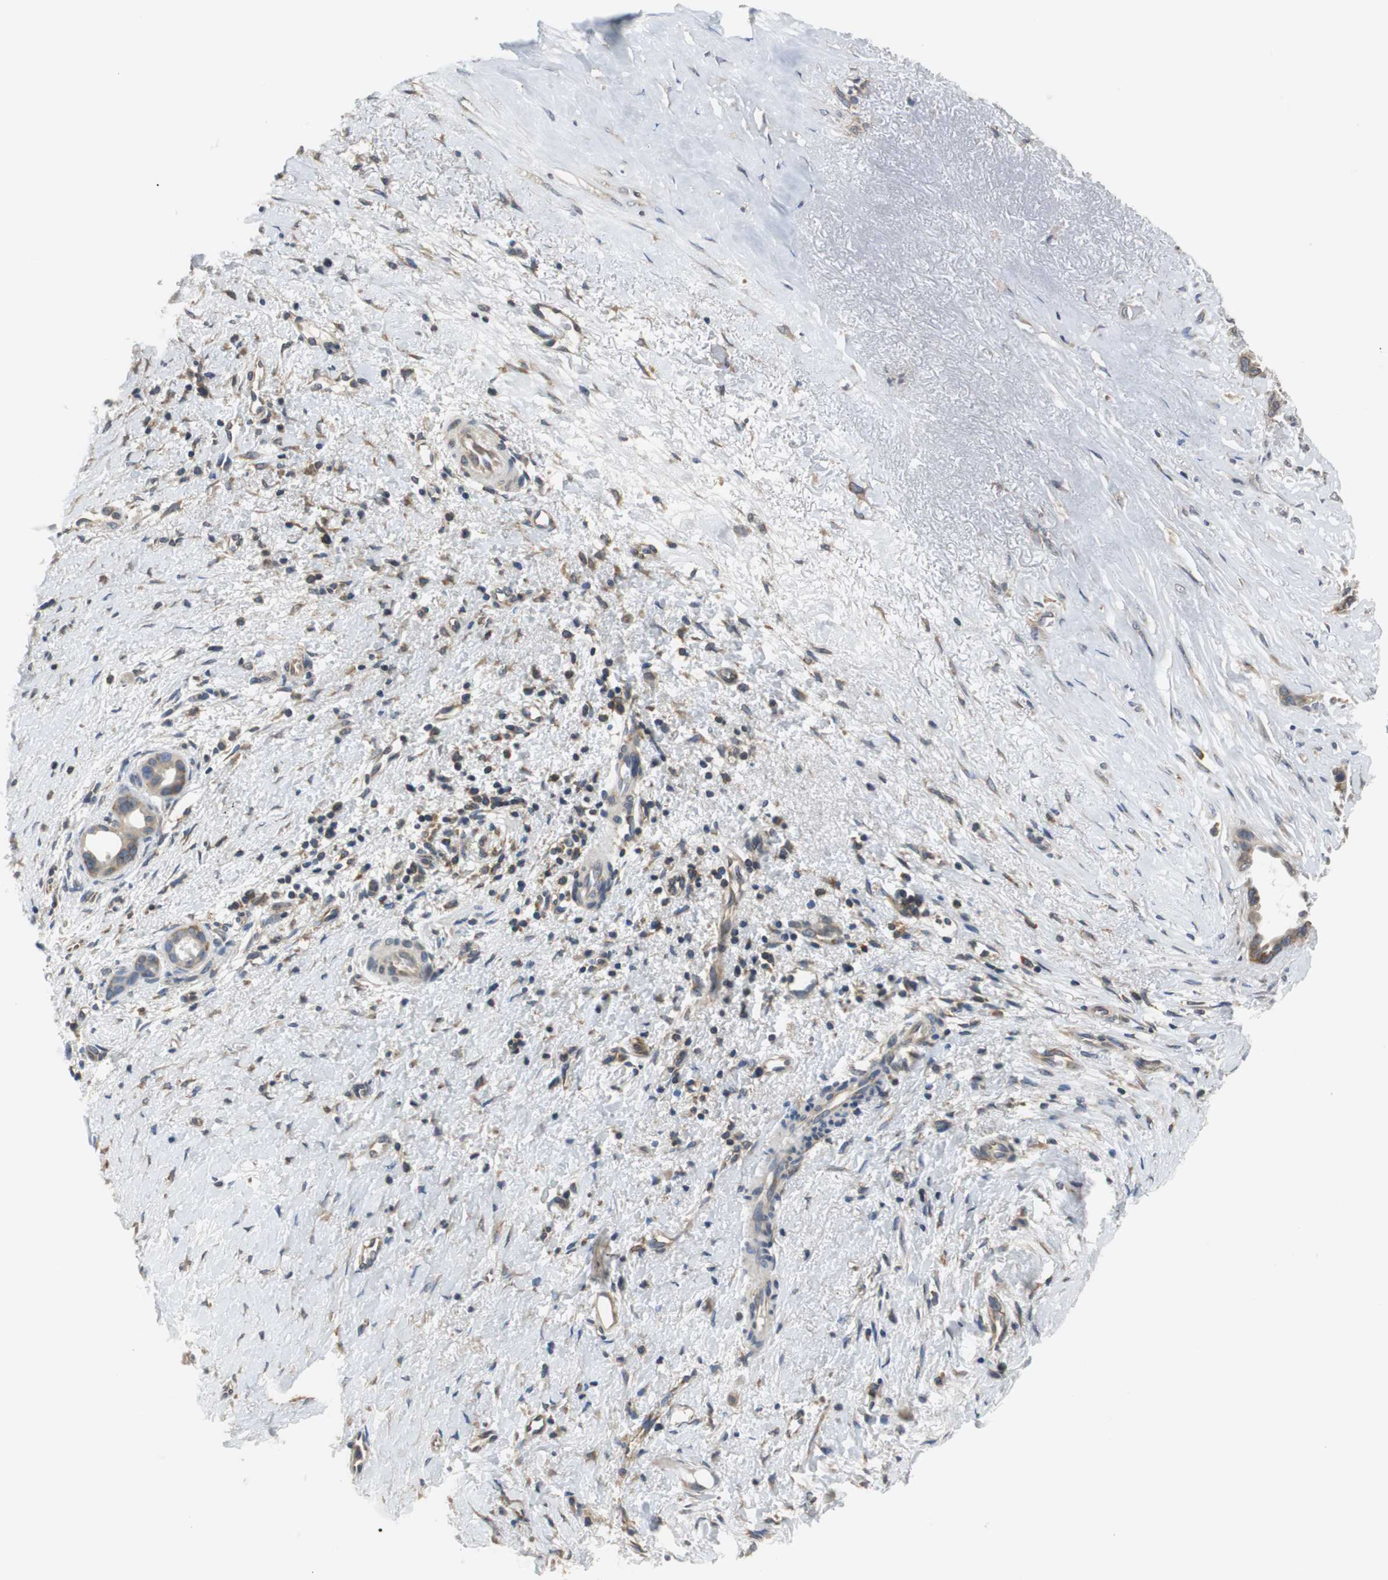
{"staining": {"intensity": "moderate", "quantity": ">75%", "location": "cytoplasmic/membranous"}, "tissue": "liver cancer", "cell_type": "Tumor cells", "image_type": "cancer", "snomed": [{"axis": "morphology", "description": "Cholangiocarcinoma"}, {"axis": "topography", "description": "Liver"}], "caption": "Cholangiocarcinoma (liver) stained with a brown dye displays moderate cytoplasmic/membranous positive expression in about >75% of tumor cells.", "gene": "CNOT3", "patient": {"sex": "female", "age": 65}}